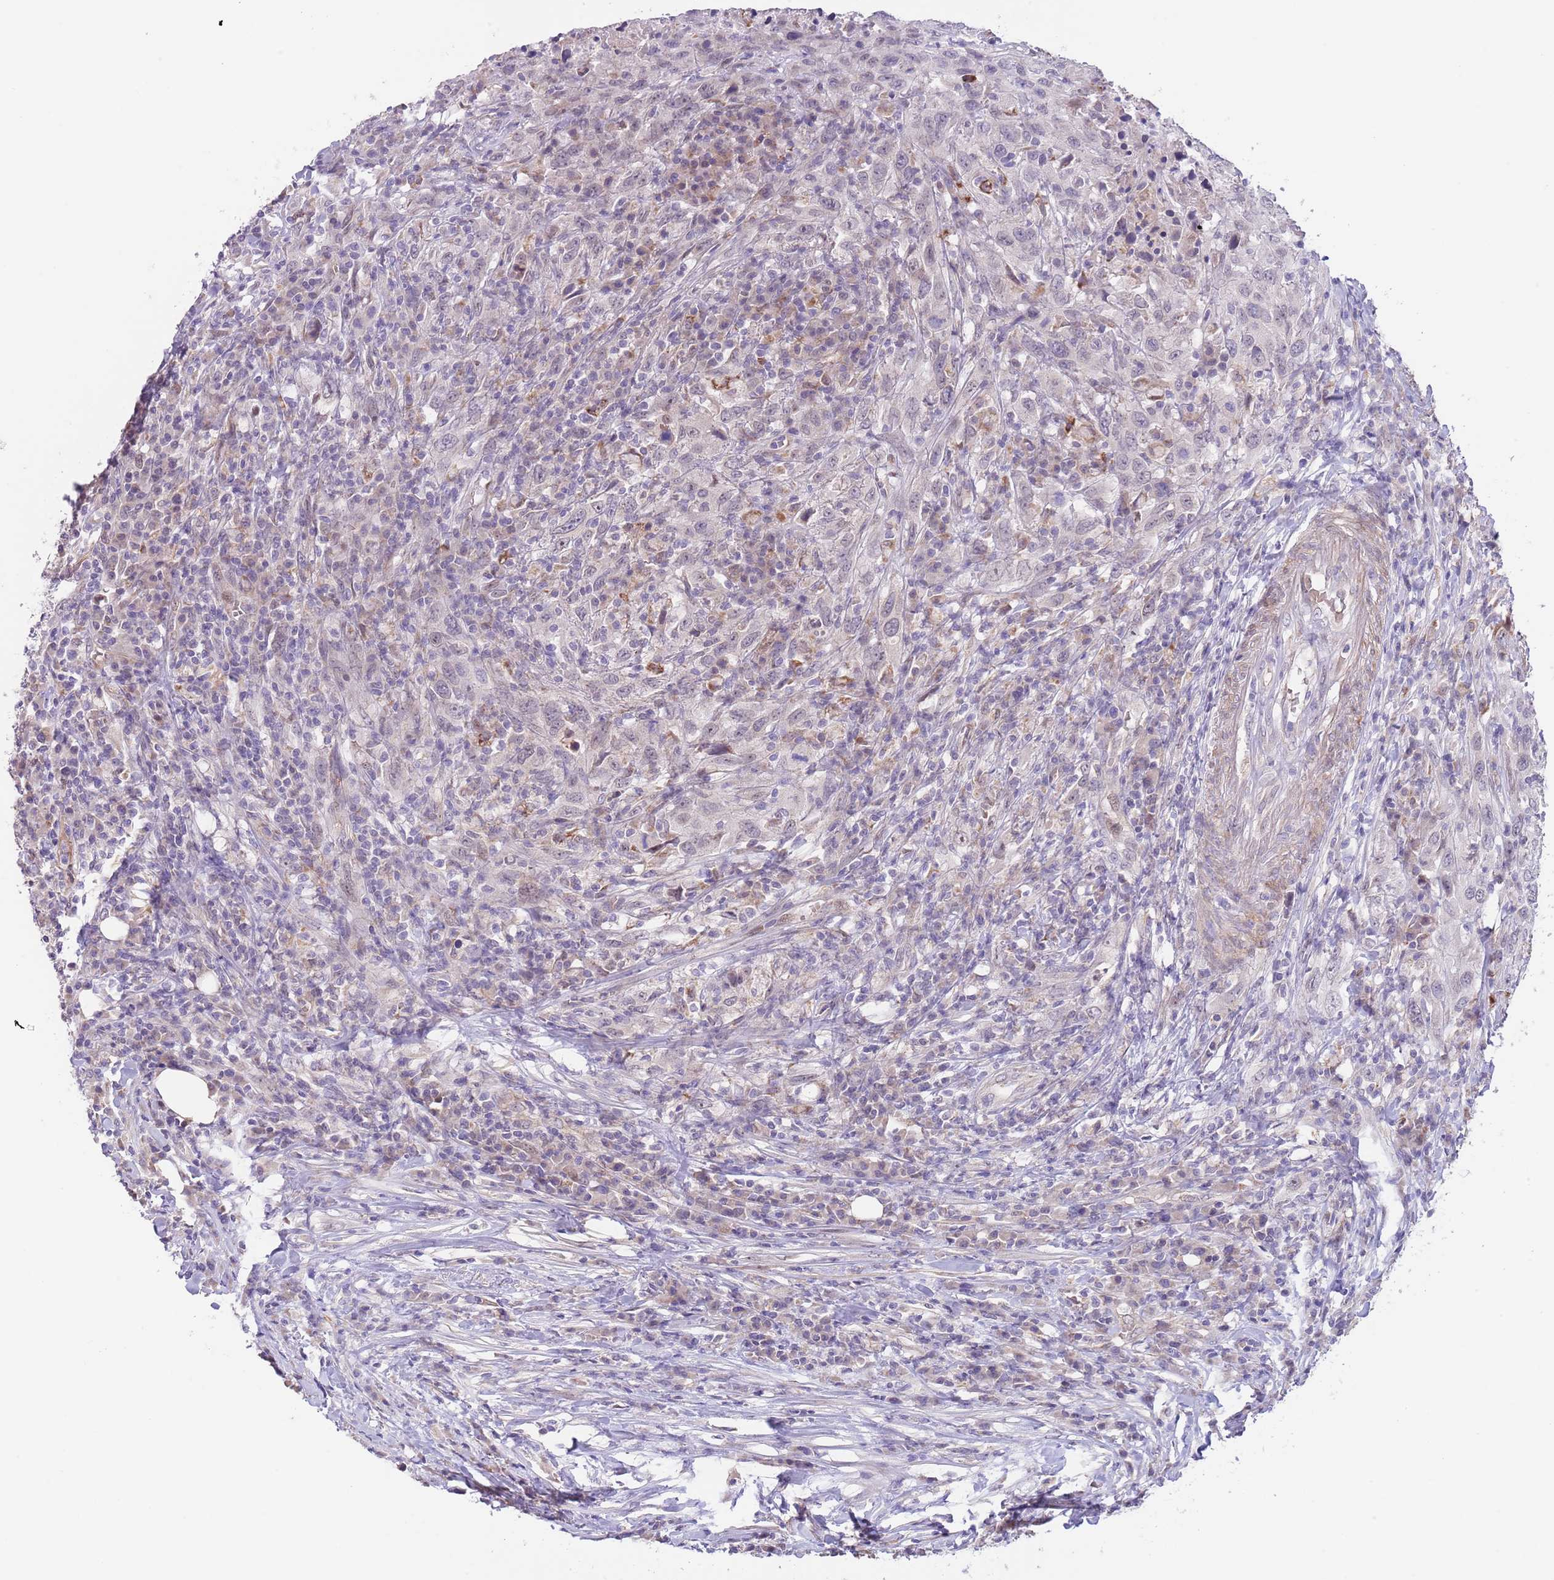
{"staining": {"intensity": "negative", "quantity": "none", "location": "none"}, "tissue": "urothelial cancer", "cell_type": "Tumor cells", "image_type": "cancer", "snomed": [{"axis": "morphology", "description": "Urothelial carcinoma, High grade"}, {"axis": "topography", "description": "Urinary bladder"}], "caption": "IHC micrograph of neoplastic tissue: human urothelial cancer stained with DAB reveals no significant protein expression in tumor cells.", "gene": "AP1S2", "patient": {"sex": "male", "age": 61}}